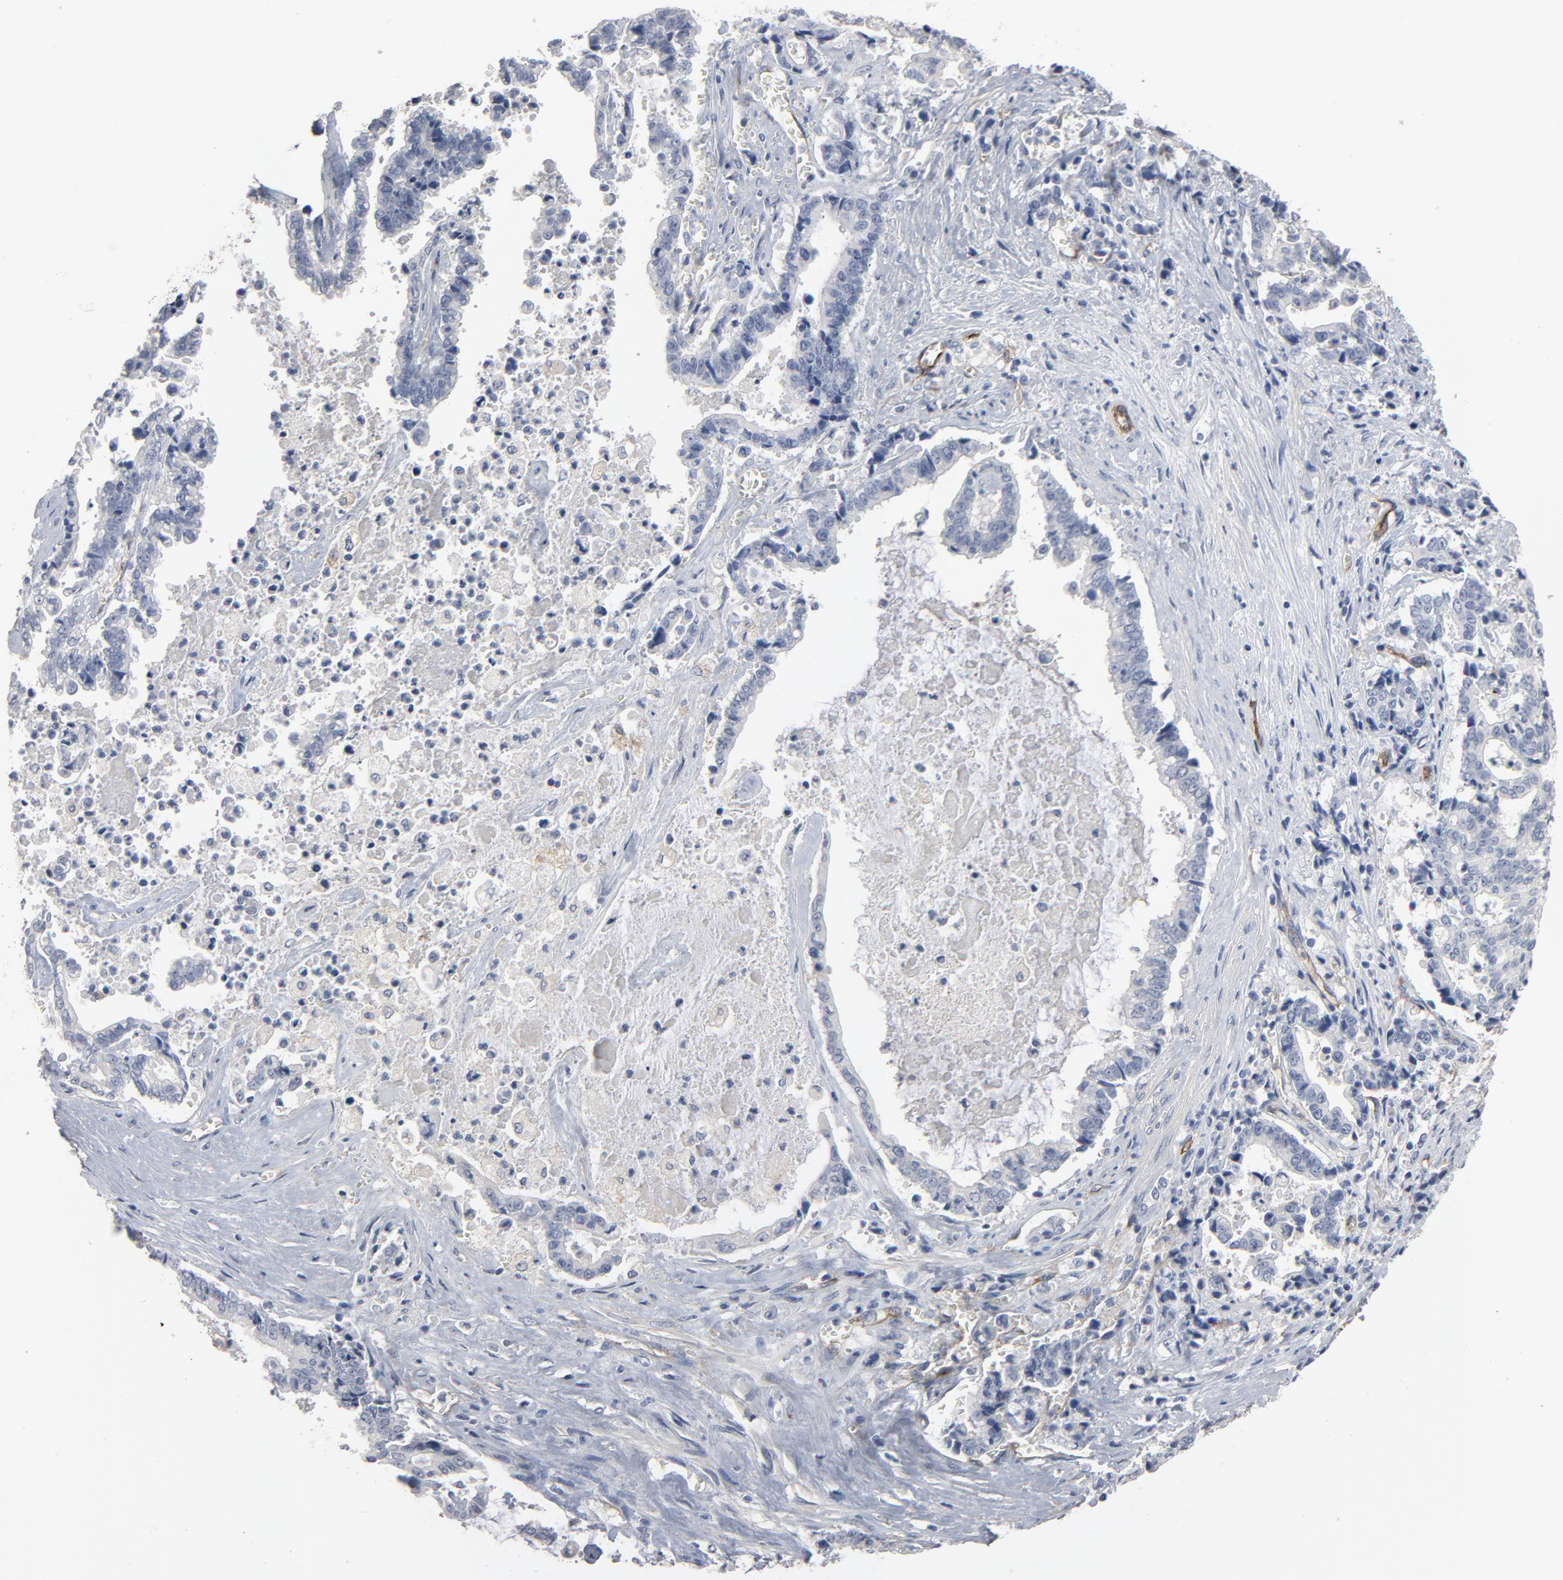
{"staining": {"intensity": "negative", "quantity": "none", "location": "none"}, "tissue": "liver cancer", "cell_type": "Tumor cells", "image_type": "cancer", "snomed": [{"axis": "morphology", "description": "Cholangiocarcinoma"}, {"axis": "topography", "description": "Liver"}], "caption": "Tumor cells are negative for brown protein staining in liver cholangiocarcinoma.", "gene": "KDR", "patient": {"sex": "male", "age": 57}}